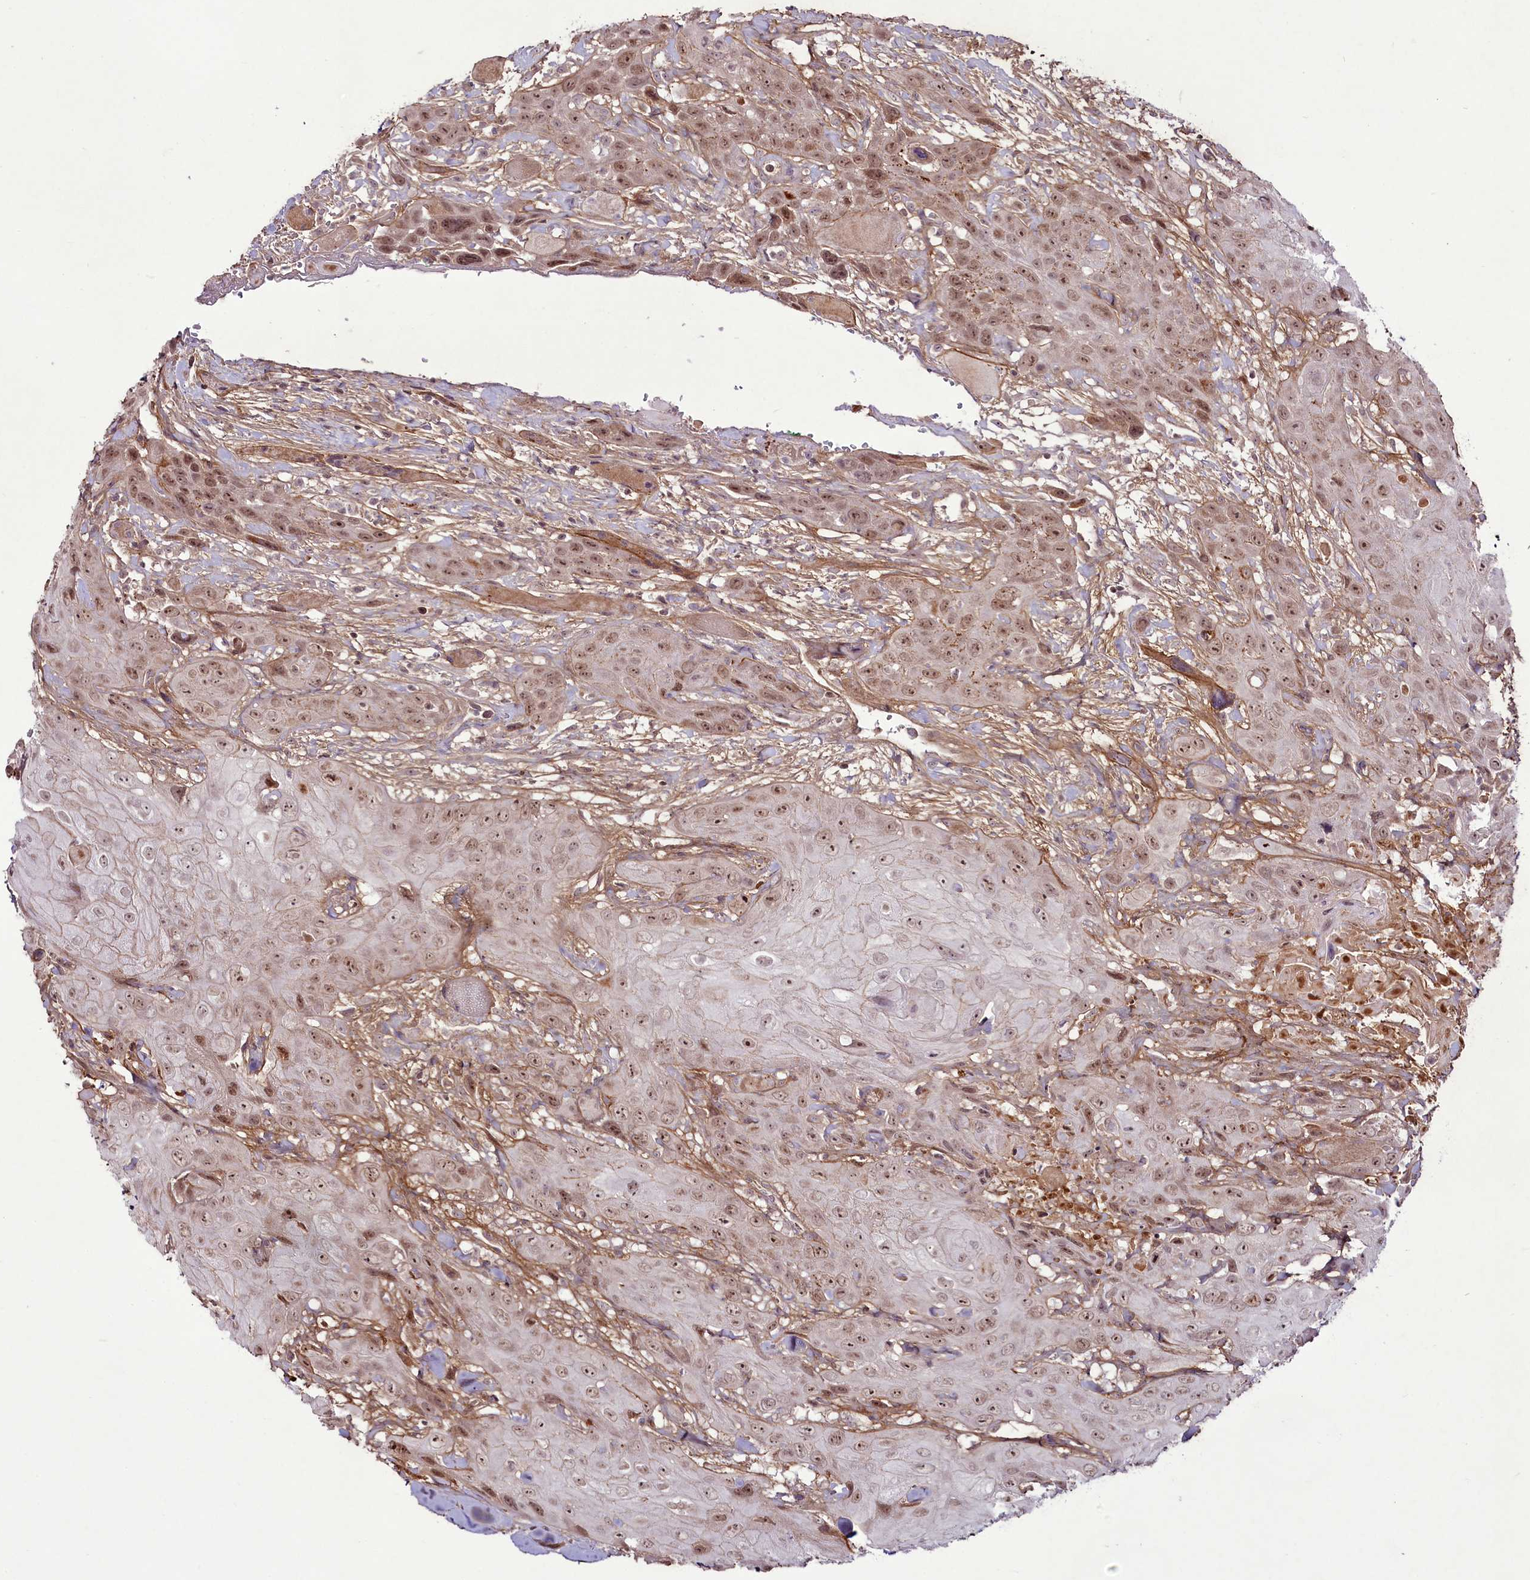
{"staining": {"intensity": "moderate", "quantity": ">75%", "location": "nuclear"}, "tissue": "head and neck cancer", "cell_type": "Tumor cells", "image_type": "cancer", "snomed": [{"axis": "morphology", "description": "Squamous cell carcinoma, NOS"}, {"axis": "topography", "description": "Head-Neck"}], "caption": "Head and neck cancer (squamous cell carcinoma) stained for a protein displays moderate nuclear positivity in tumor cells. The protein of interest is shown in brown color, while the nuclei are stained blue.", "gene": "RSBN1", "patient": {"sex": "male", "age": 81}}